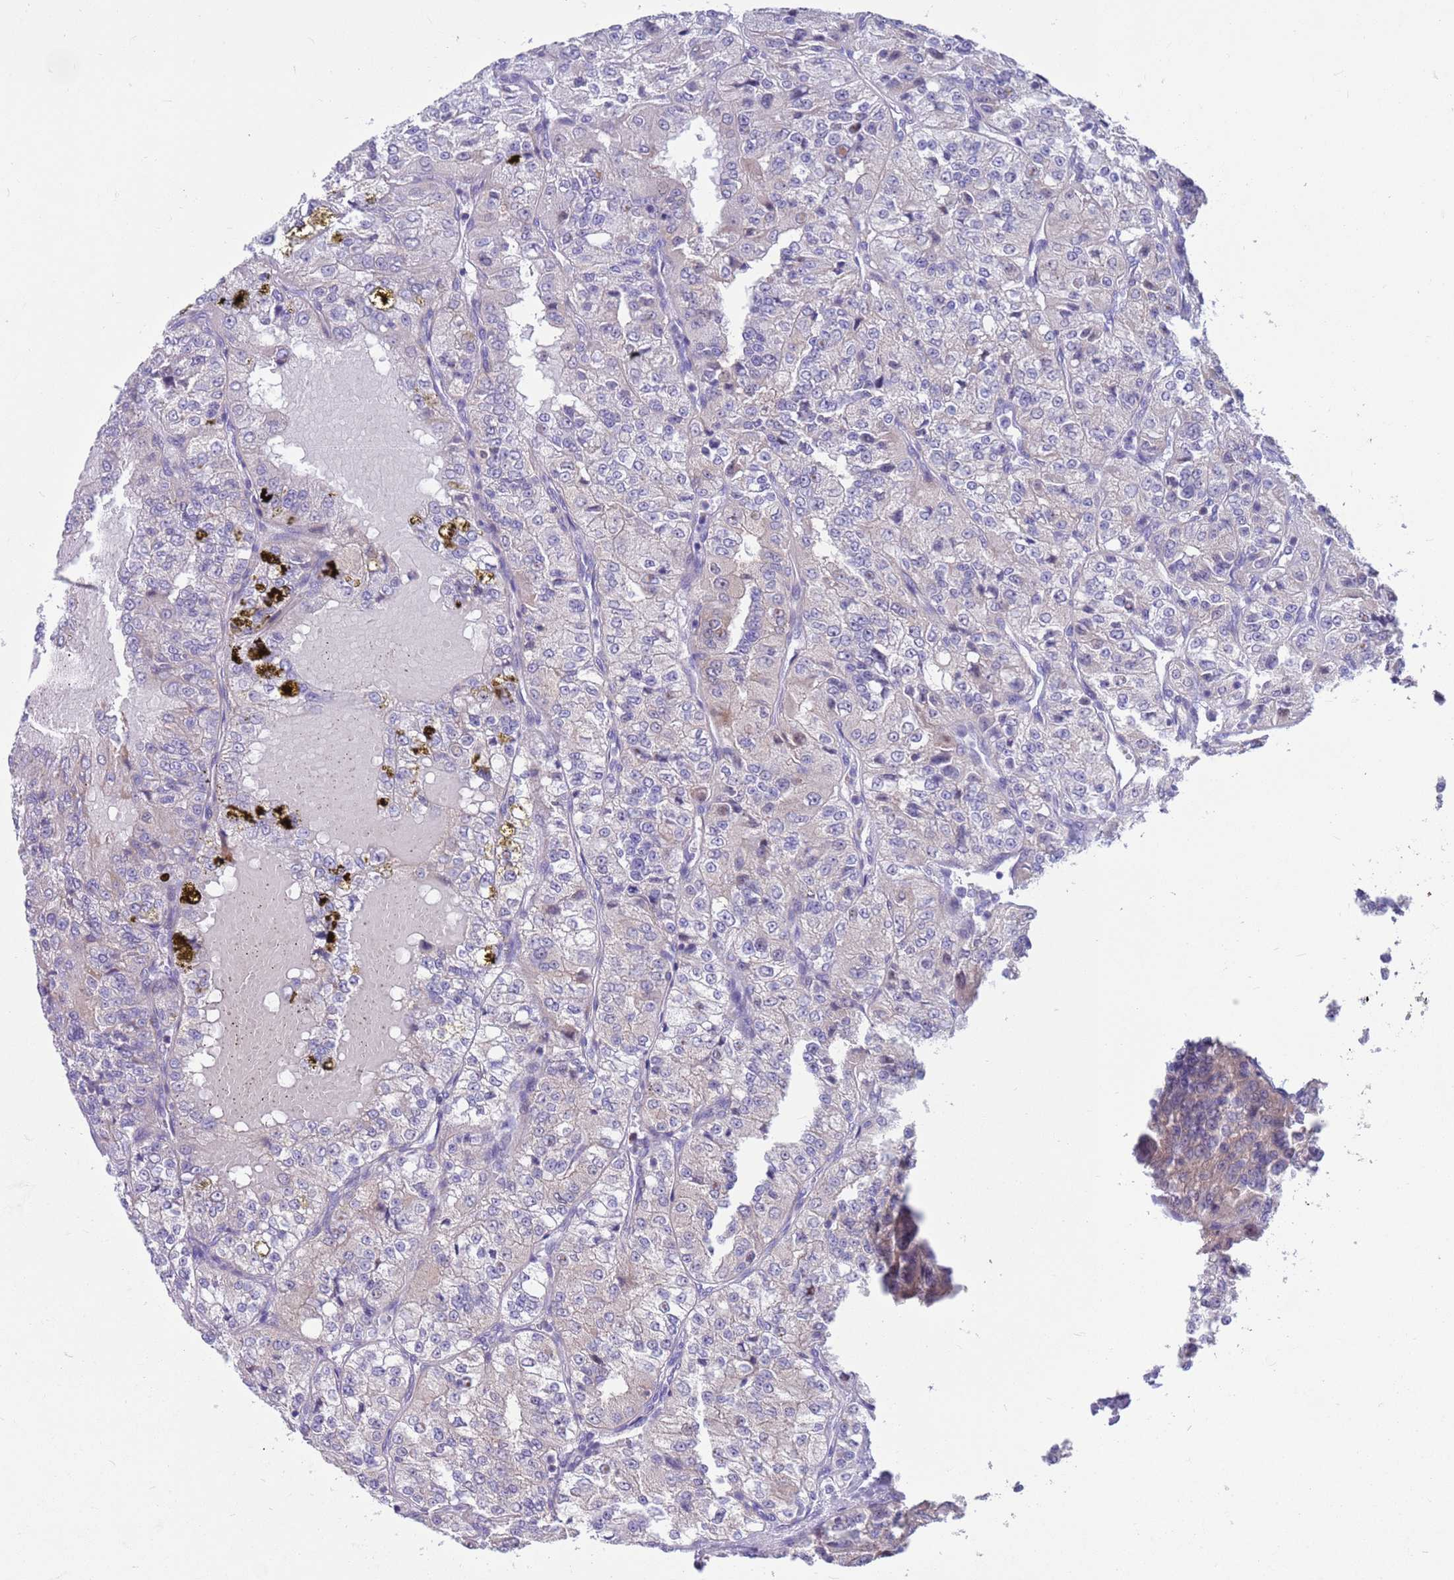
{"staining": {"intensity": "negative", "quantity": "none", "location": "none"}, "tissue": "renal cancer", "cell_type": "Tumor cells", "image_type": "cancer", "snomed": [{"axis": "morphology", "description": "Adenocarcinoma, NOS"}, {"axis": "topography", "description": "Kidney"}], "caption": "This is an immunohistochemistry (IHC) image of human renal cancer (adenocarcinoma). There is no positivity in tumor cells.", "gene": "KLHL29", "patient": {"sex": "female", "age": 63}}